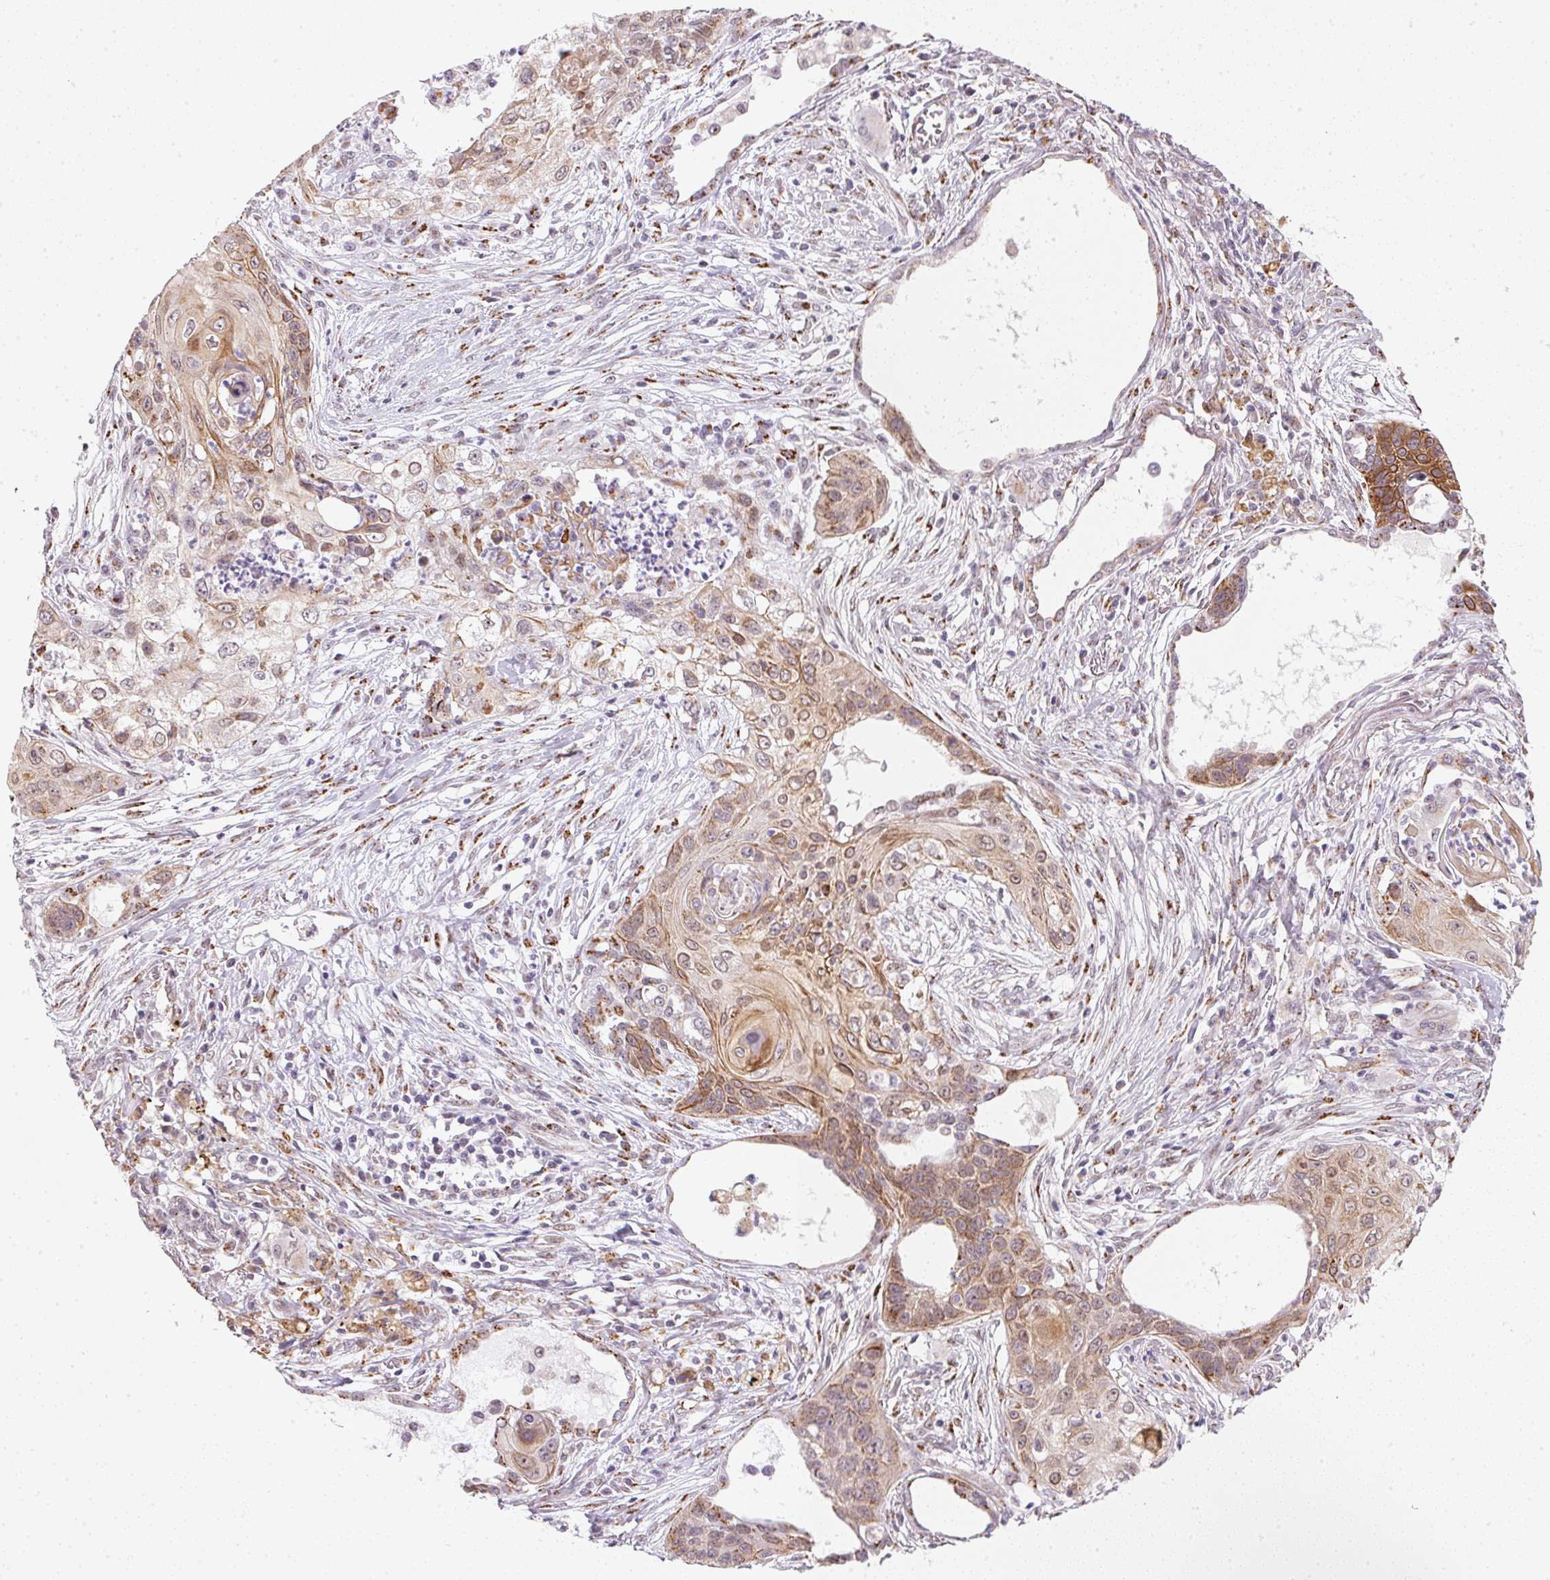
{"staining": {"intensity": "moderate", "quantity": ">75%", "location": "cytoplasmic/membranous"}, "tissue": "lung cancer", "cell_type": "Tumor cells", "image_type": "cancer", "snomed": [{"axis": "morphology", "description": "Squamous cell carcinoma, NOS"}, {"axis": "topography", "description": "Lung"}], "caption": "Brown immunohistochemical staining in lung cancer shows moderate cytoplasmic/membranous positivity in about >75% of tumor cells.", "gene": "RAB22A", "patient": {"sex": "male", "age": 71}}